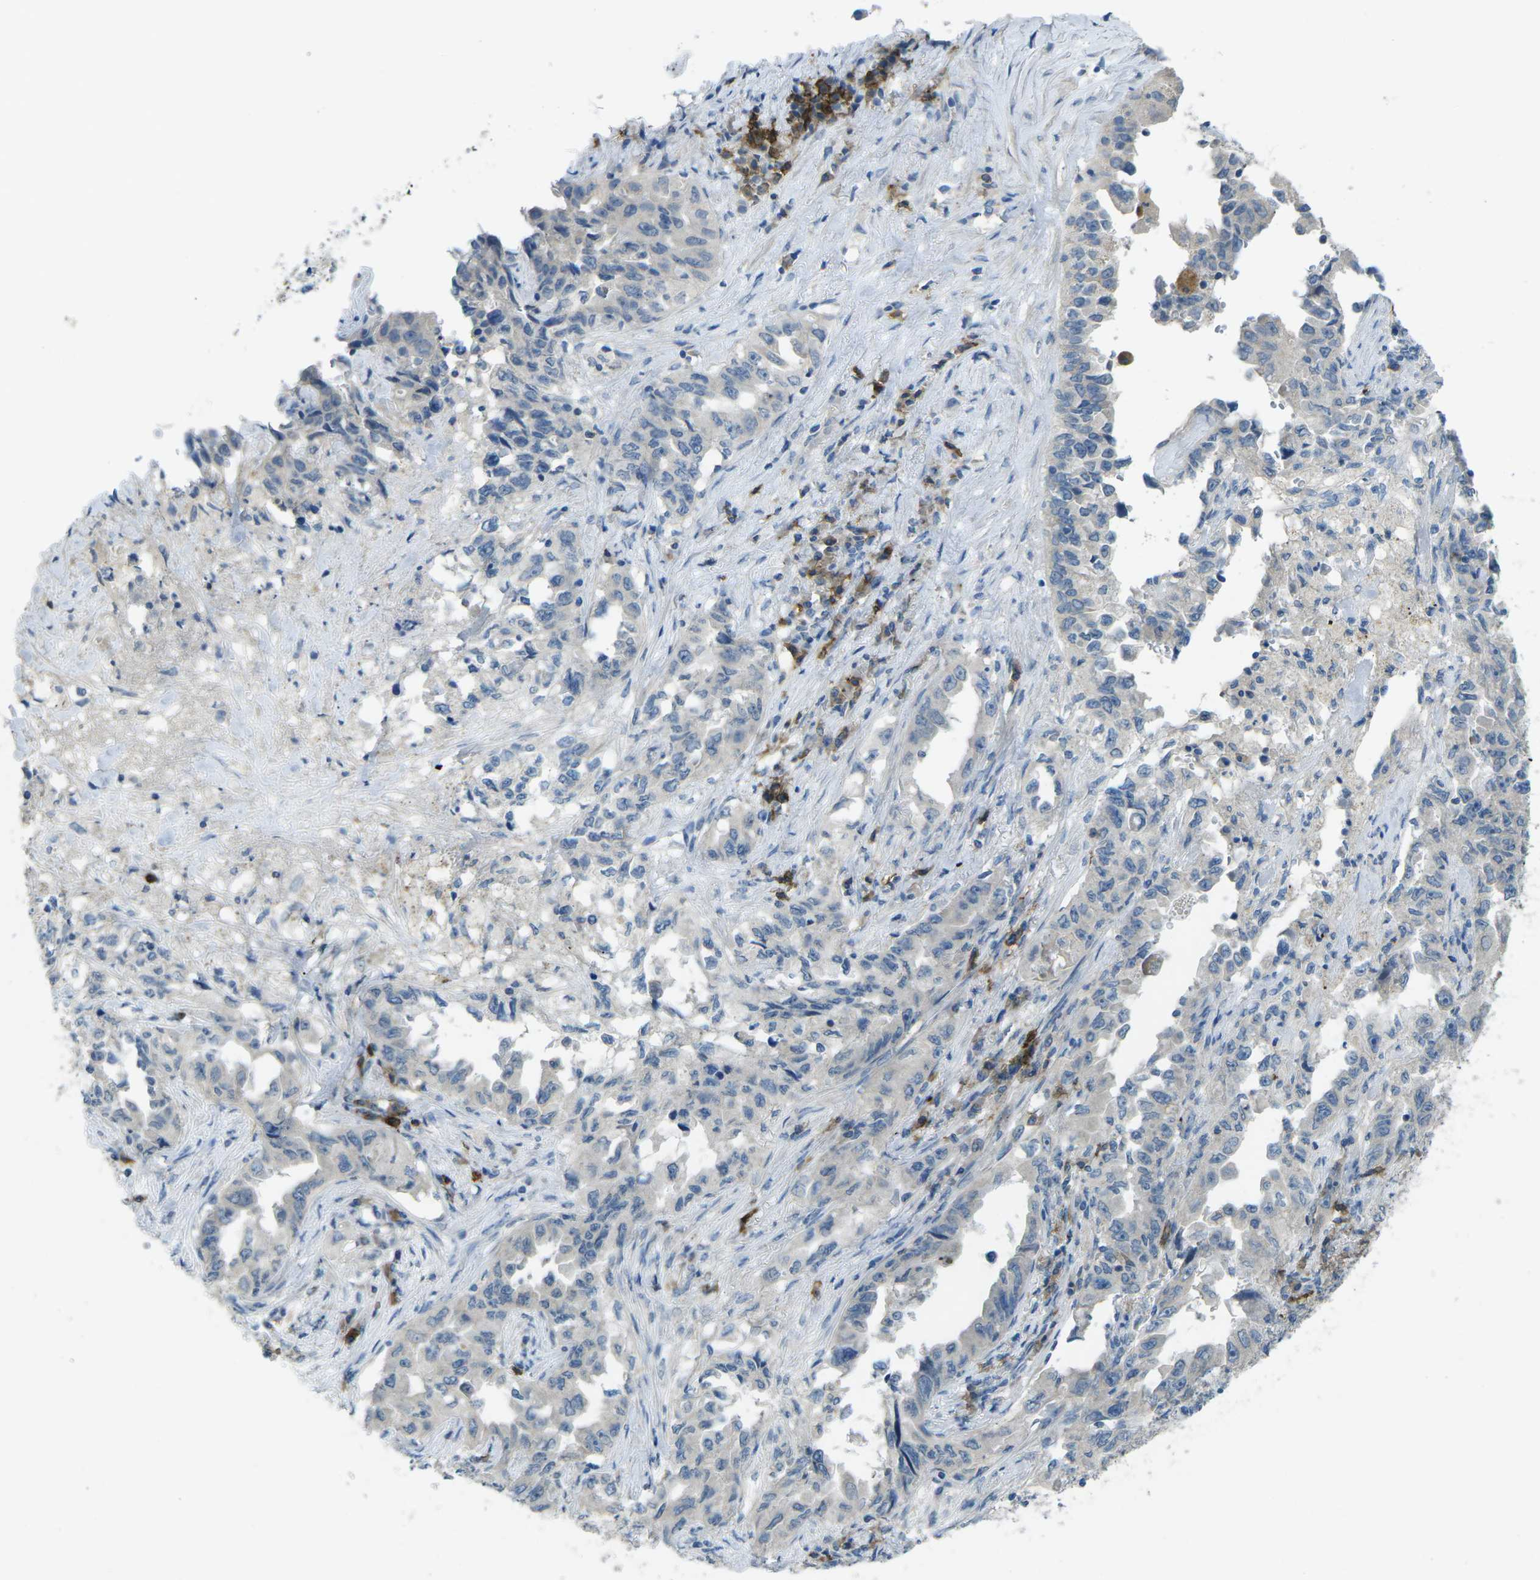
{"staining": {"intensity": "negative", "quantity": "none", "location": "none"}, "tissue": "lung cancer", "cell_type": "Tumor cells", "image_type": "cancer", "snomed": [{"axis": "morphology", "description": "Adenocarcinoma, NOS"}, {"axis": "topography", "description": "Lung"}], "caption": "High power microscopy histopathology image of an immunohistochemistry (IHC) histopathology image of lung adenocarcinoma, revealing no significant expression in tumor cells. Nuclei are stained in blue.", "gene": "CD19", "patient": {"sex": "female", "age": 51}}